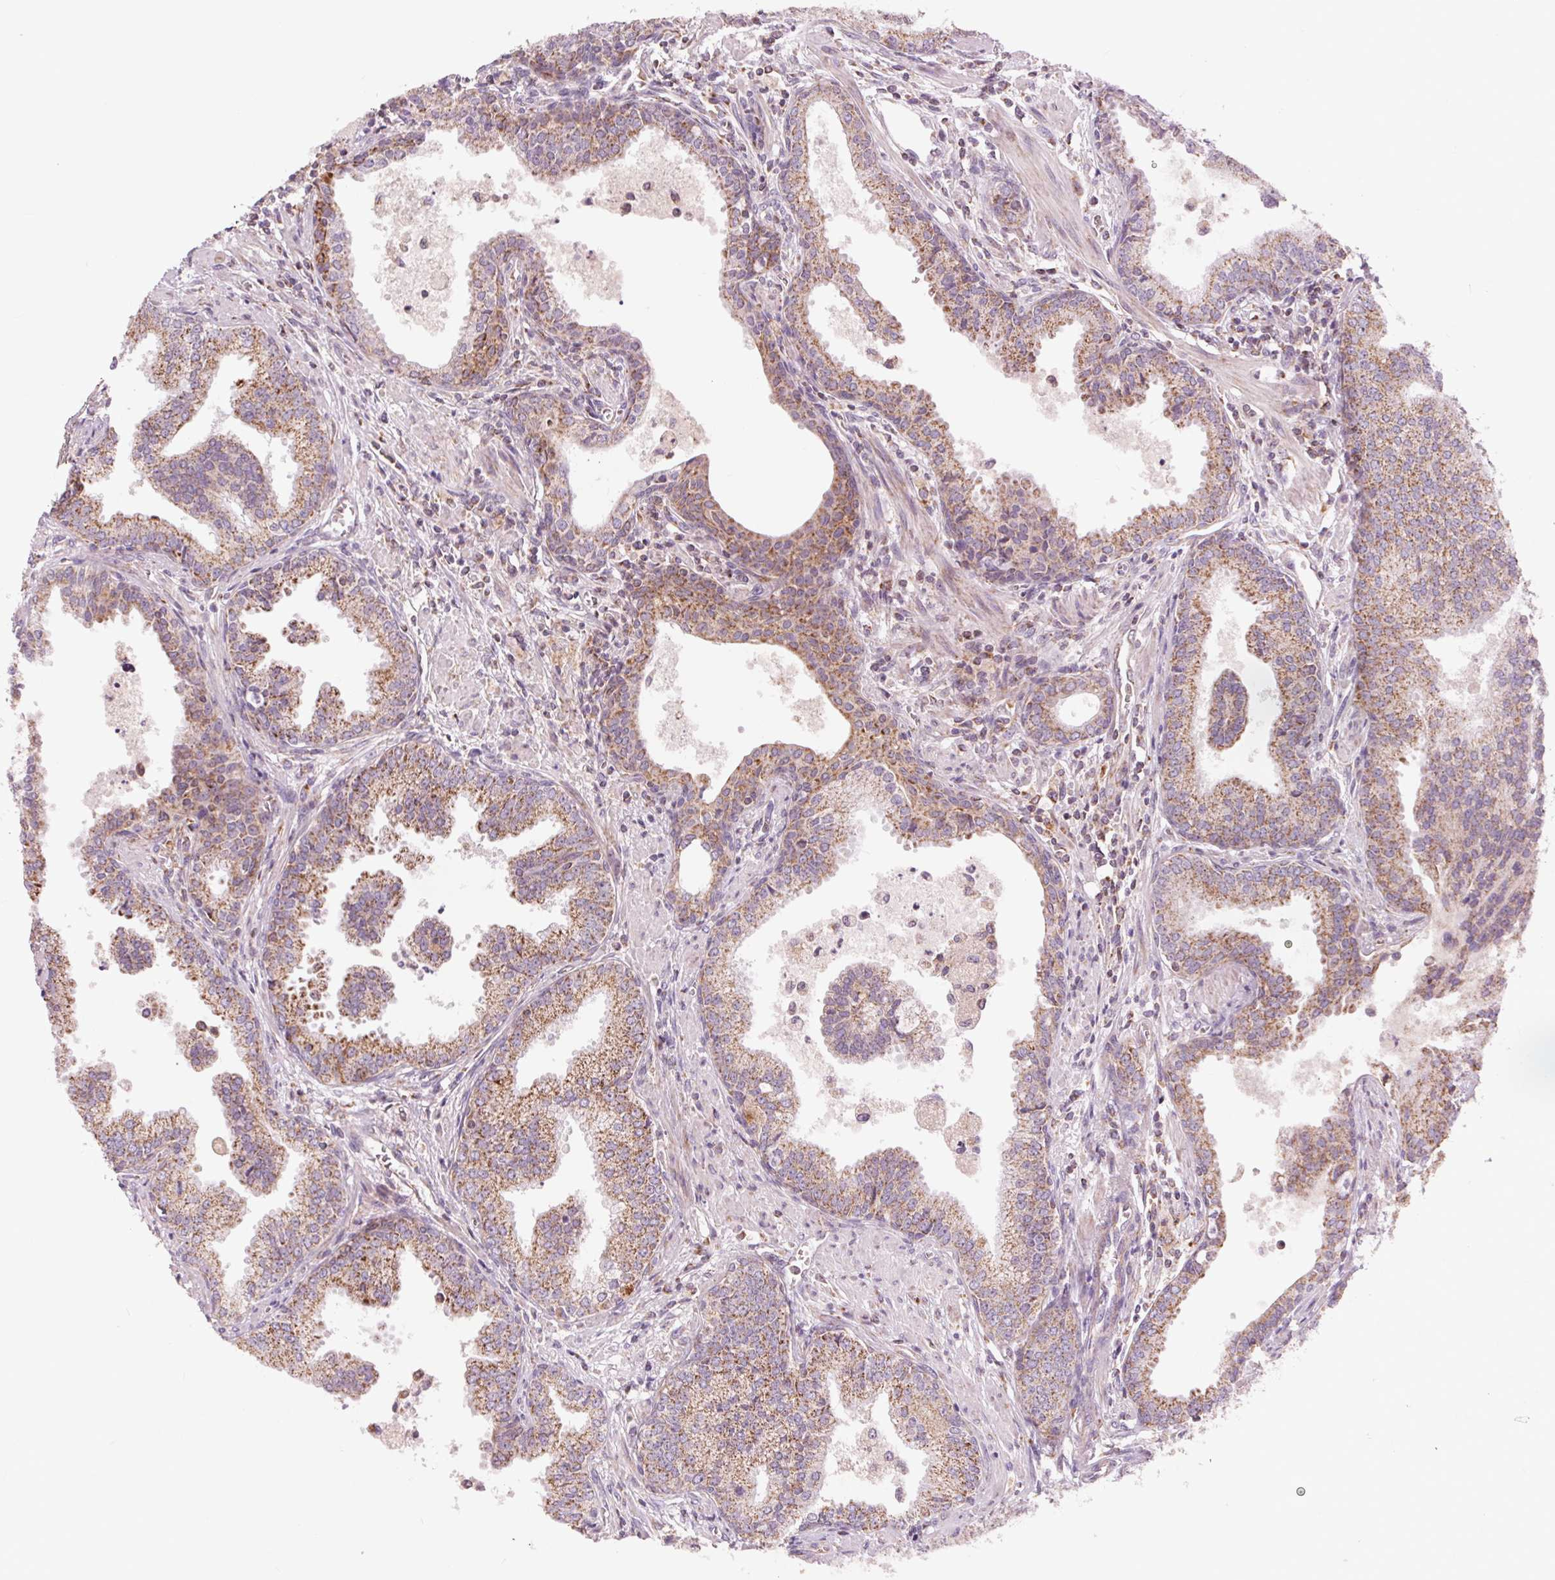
{"staining": {"intensity": "moderate", "quantity": ">75%", "location": "cytoplasmic/membranous"}, "tissue": "prostate cancer", "cell_type": "Tumor cells", "image_type": "cancer", "snomed": [{"axis": "morphology", "description": "Adenocarcinoma, NOS"}, {"axis": "topography", "description": "Prostate"}], "caption": "Immunohistochemistry staining of prostate adenocarcinoma, which reveals medium levels of moderate cytoplasmic/membranous positivity in approximately >75% of tumor cells indicating moderate cytoplasmic/membranous protein expression. The staining was performed using DAB (3,3'-diaminobenzidine) (brown) for protein detection and nuclei were counterstained in hematoxylin (blue).", "gene": "COX6A1", "patient": {"sex": "male", "age": 64}}